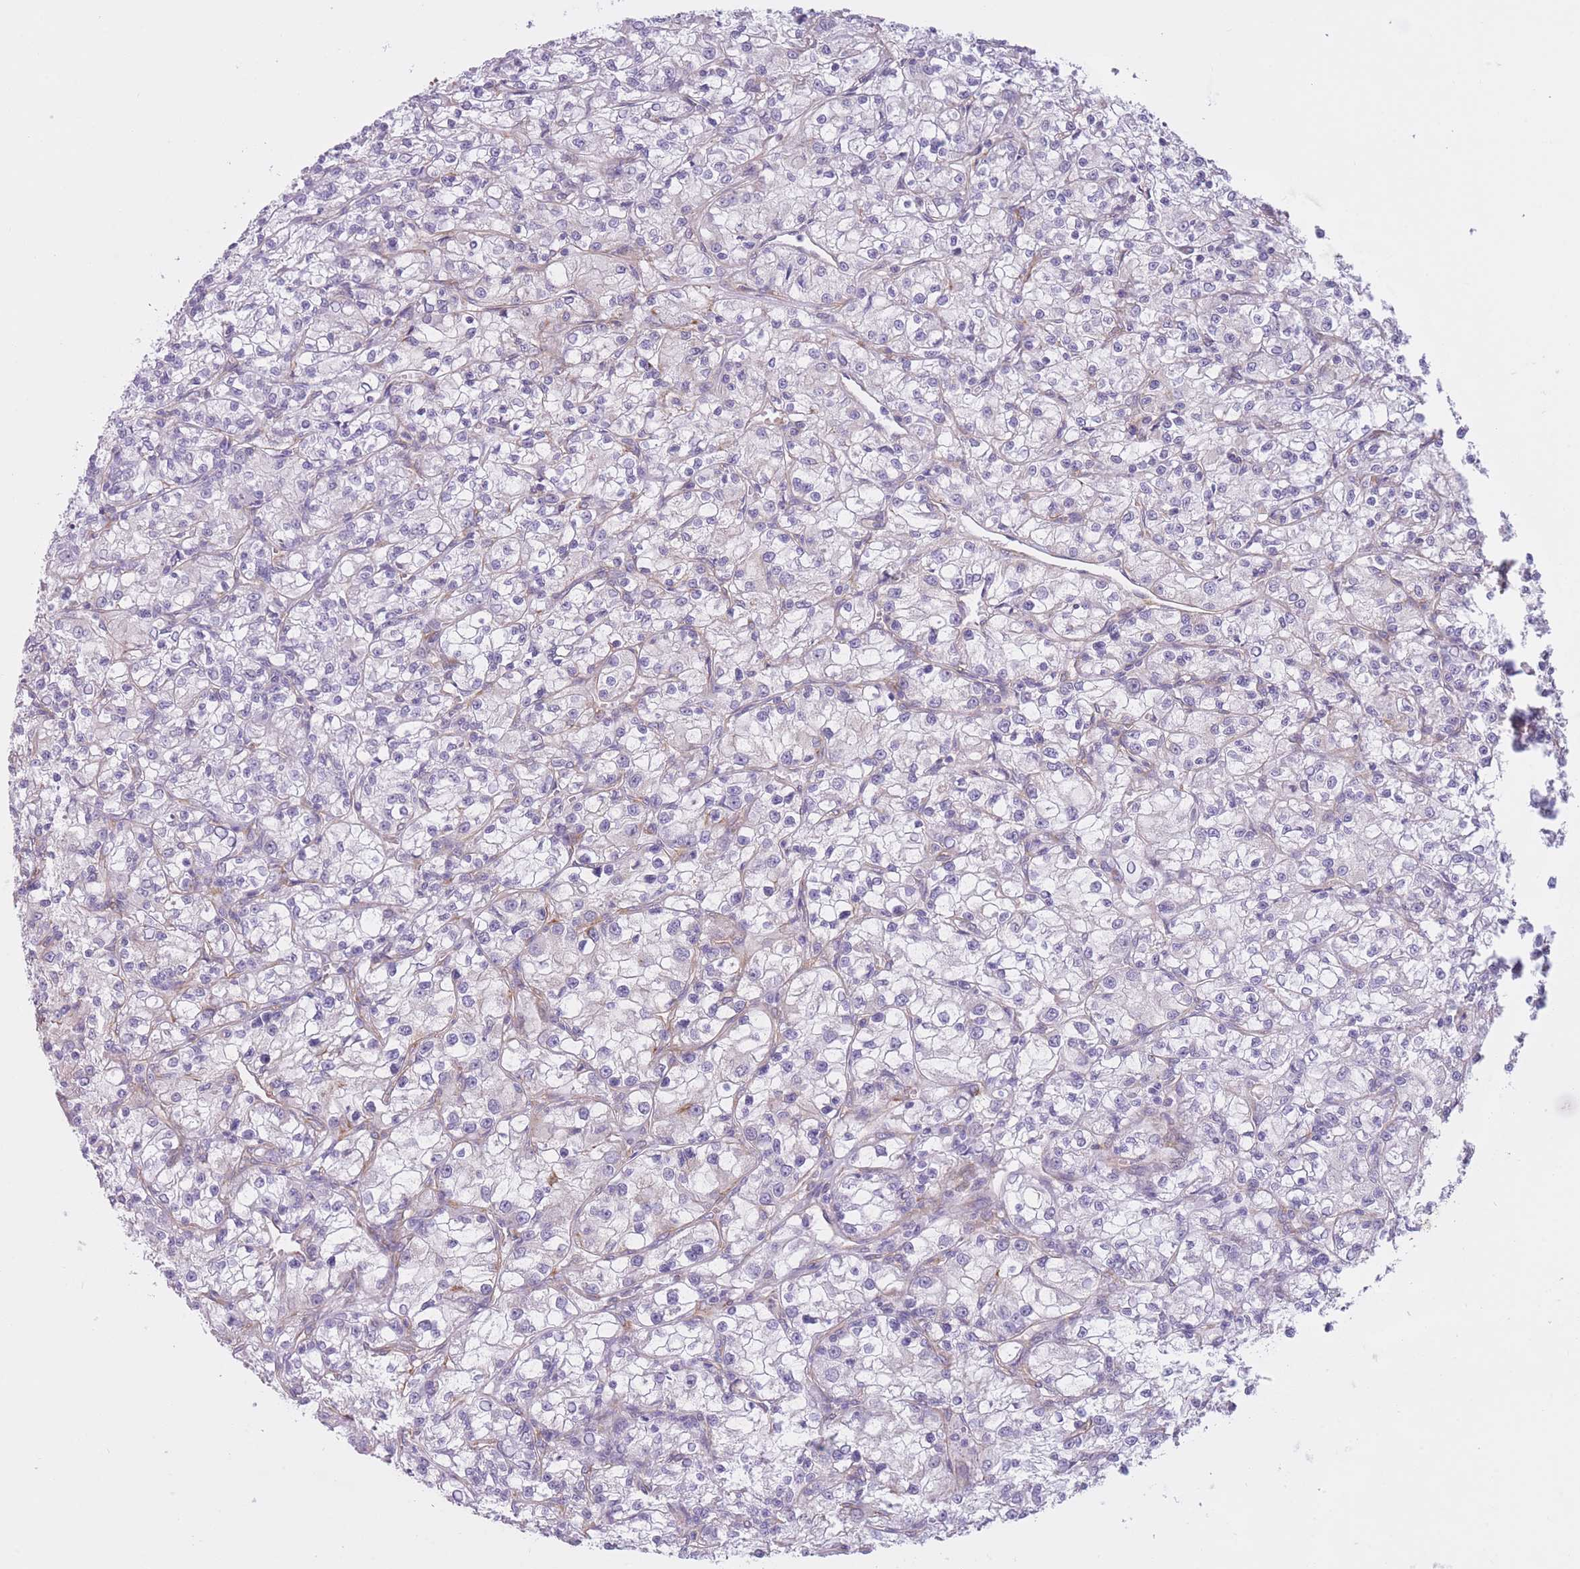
{"staining": {"intensity": "negative", "quantity": "none", "location": "none"}, "tissue": "renal cancer", "cell_type": "Tumor cells", "image_type": "cancer", "snomed": [{"axis": "morphology", "description": "Adenocarcinoma, NOS"}, {"axis": "topography", "description": "Kidney"}], "caption": "The histopathology image exhibits no significant staining in tumor cells of renal cancer.", "gene": "SERPINB3", "patient": {"sex": "female", "age": 59}}